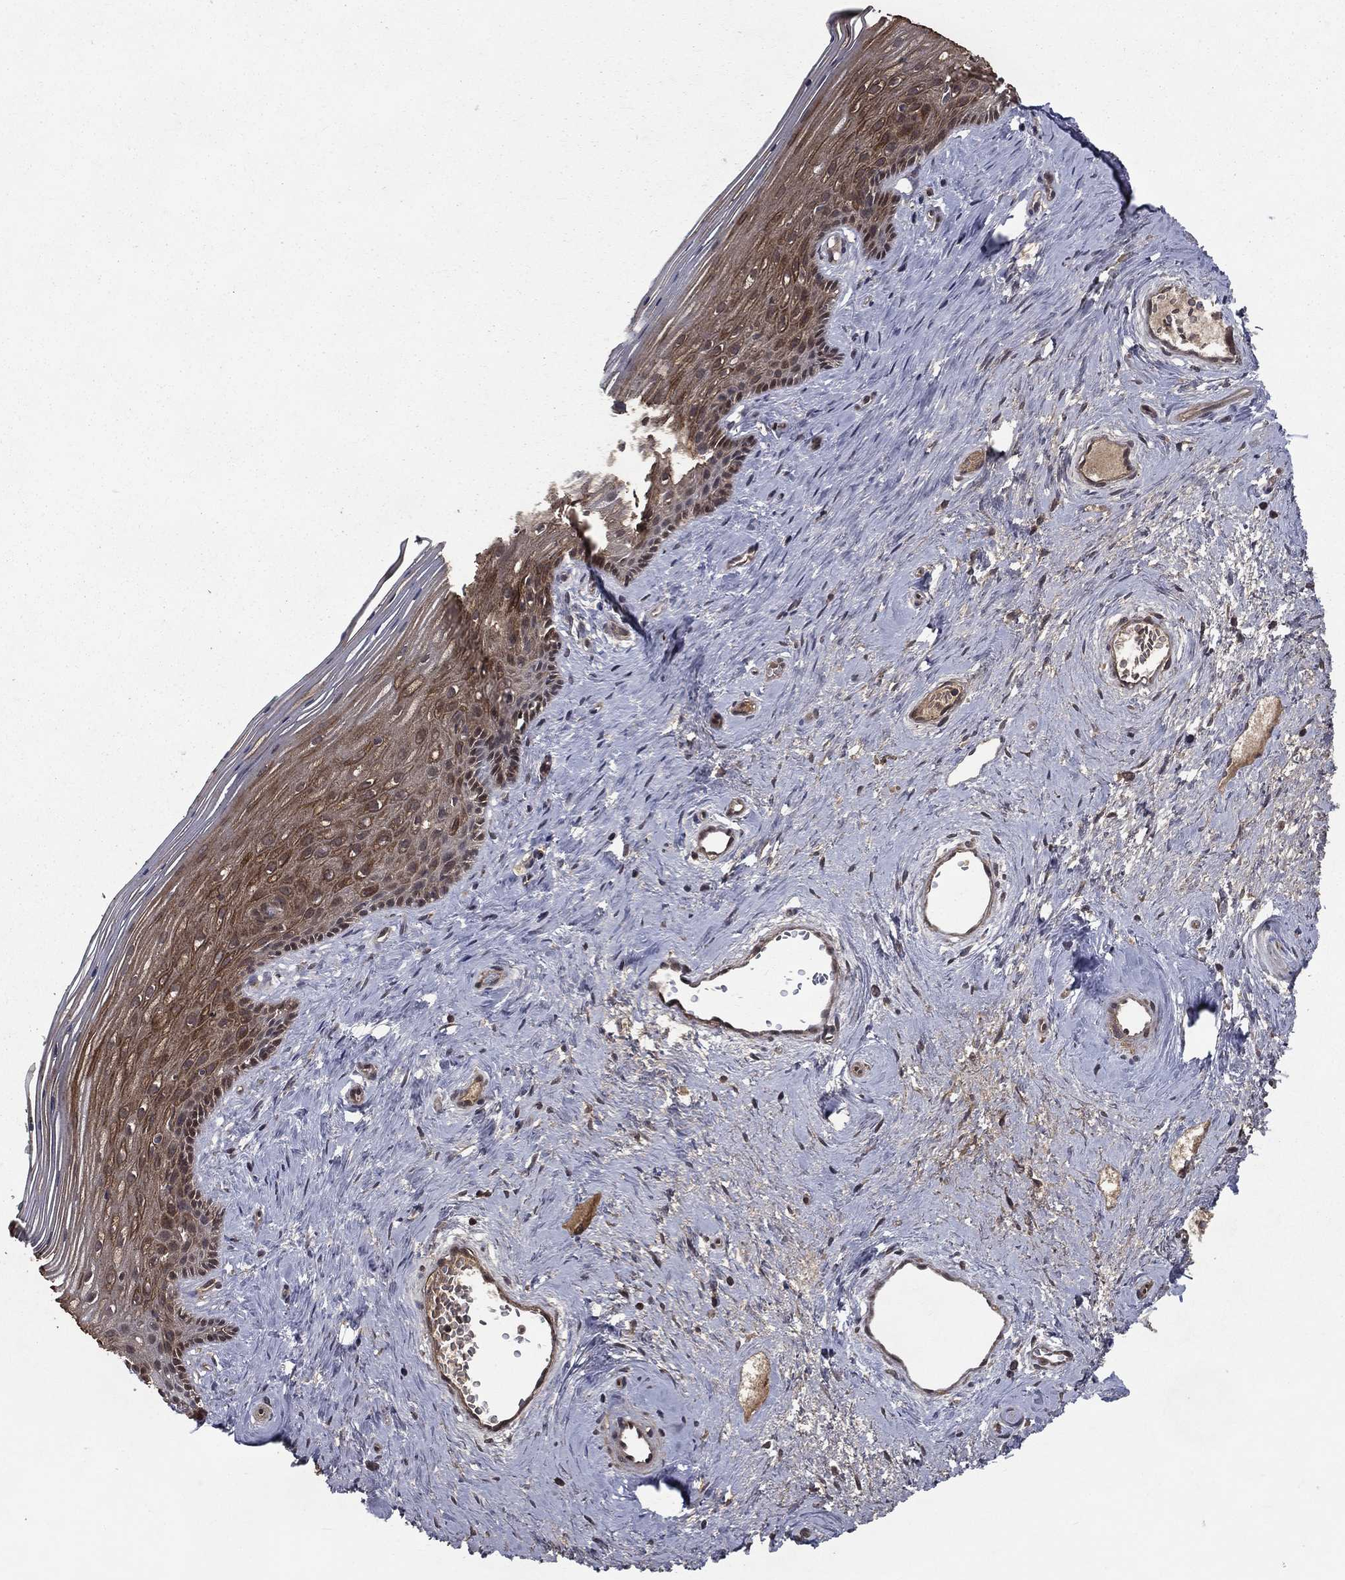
{"staining": {"intensity": "moderate", "quantity": "25%-75%", "location": "cytoplasmic/membranous"}, "tissue": "vagina", "cell_type": "Squamous epithelial cells", "image_type": "normal", "snomed": [{"axis": "morphology", "description": "Normal tissue, NOS"}, {"axis": "topography", "description": "Vagina"}], "caption": "A histopathology image of vagina stained for a protein shows moderate cytoplasmic/membranous brown staining in squamous epithelial cells.", "gene": "FGD1", "patient": {"sex": "female", "age": 45}}